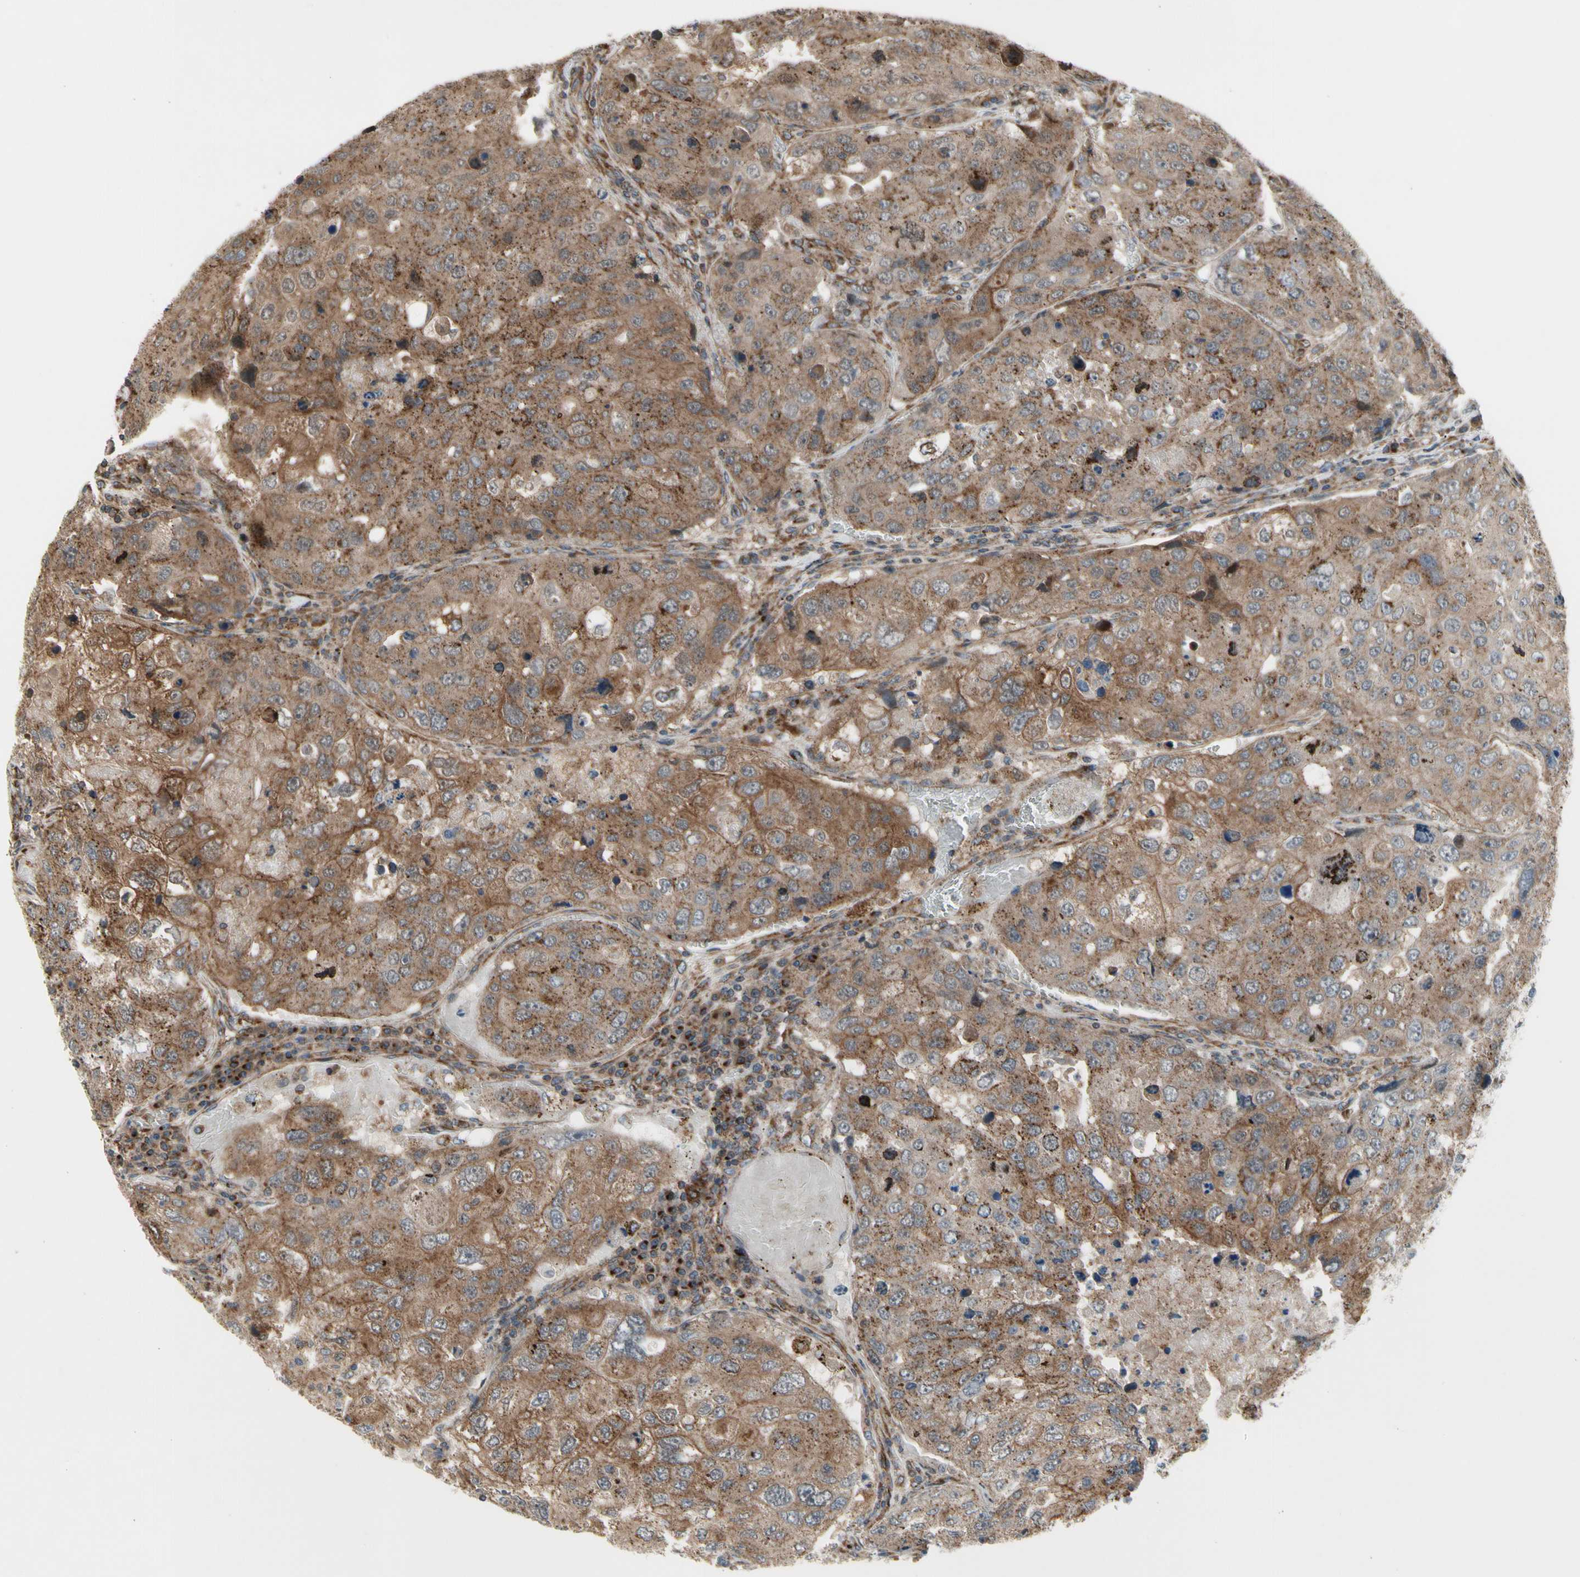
{"staining": {"intensity": "moderate", "quantity": ">75%", "location": "cytoplasmic/membranous"}, "tissue": "urothelial cancer", "cell_type": "Tumor cells", "image_type": "cancer", "snomed": [{"axis": "morphology", "description": "Urothelial carcinoma, High grade"}, {"axis": "topography", "description": "Lymph node"}, {"axis": "topography", "description": "Urinary bladder"}], "caption": "Urothelial cancer stained for a protein exhibits moderate cytoplasmic/membranous positivity in tumor cells.", "gene": "SLC39A9", "patient": {"sex": "male", "age": 51}}